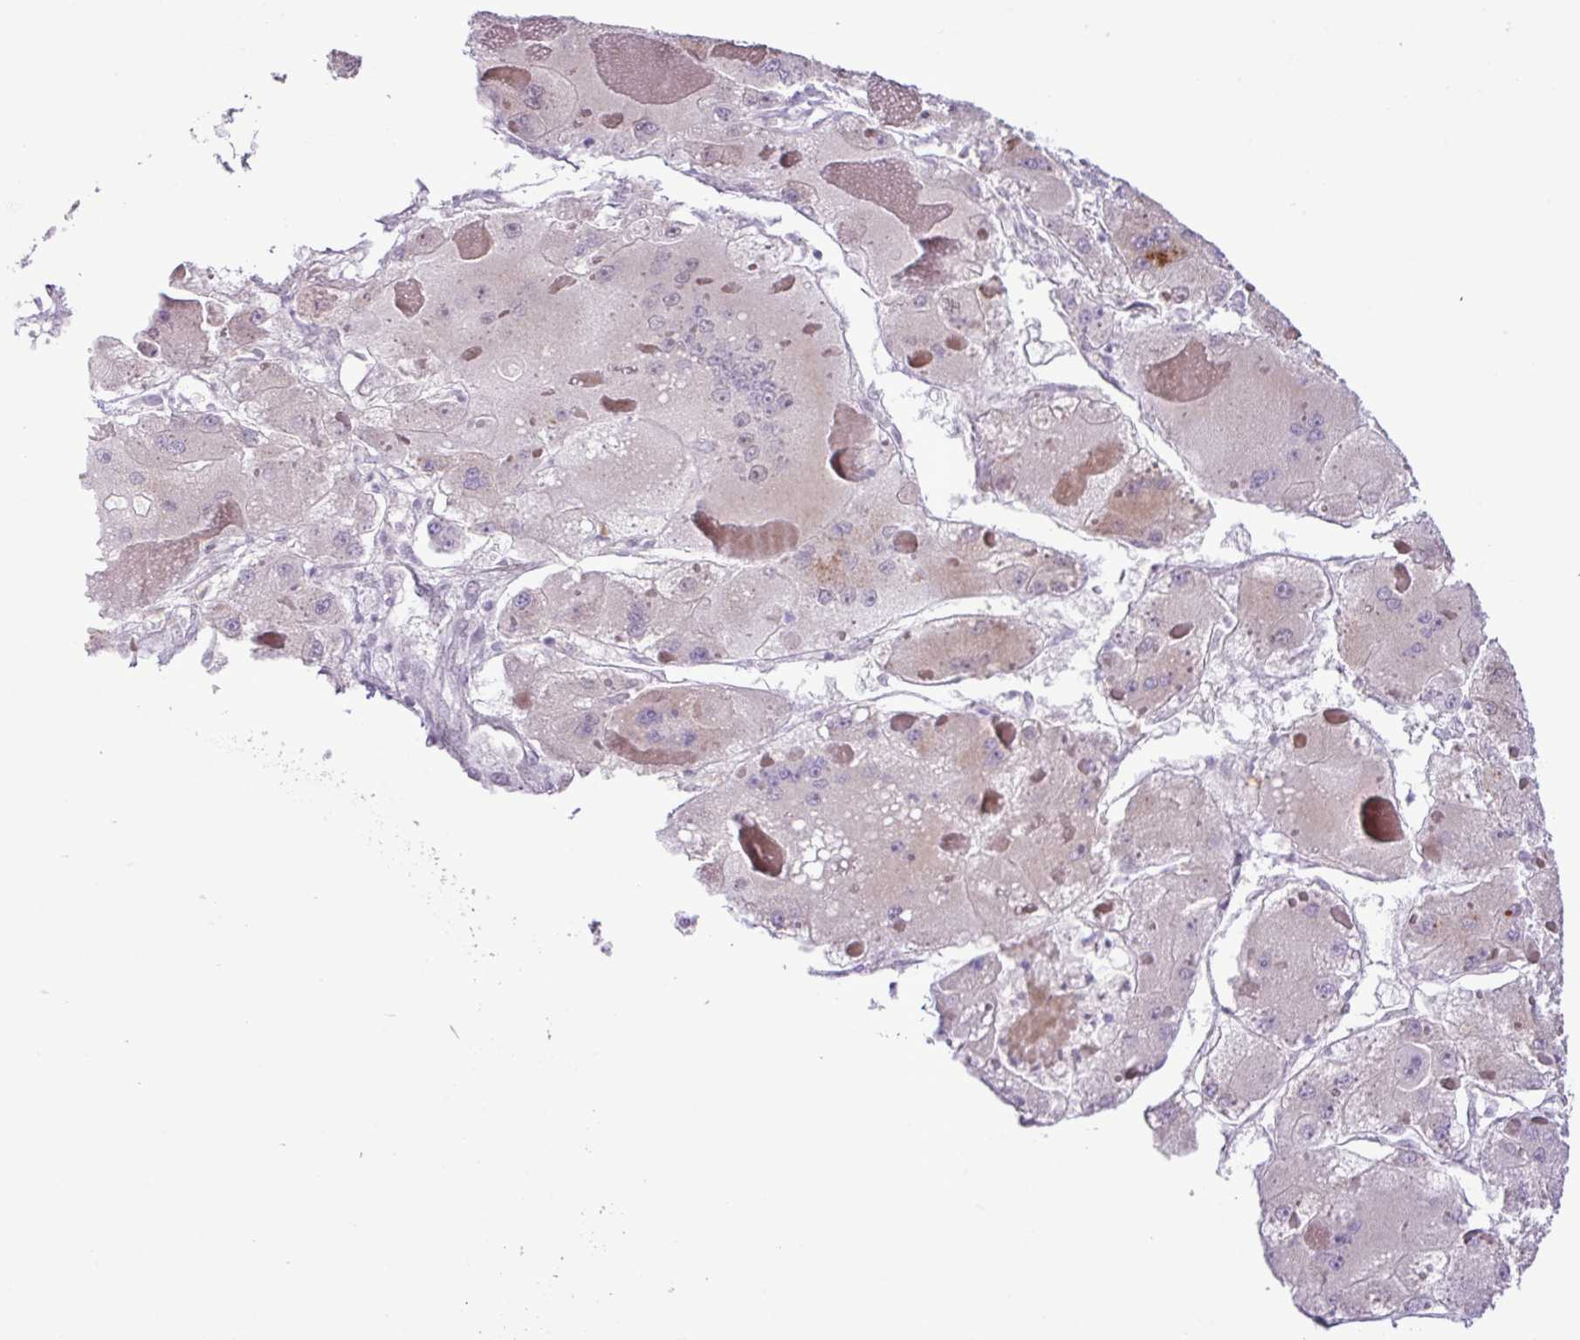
{"staining": {"intensity": "negative", "quantity": "none", "location": "none"}, "tissue": "liver cancer", "cell_type": "Tumor cells", "image_type": "cancer", "snomed": [{"axis": "morphology", "description": "Carcinoma, Hepatocellular, NOS"}, {"axis": "topography", "description": "Liver"}], "caption": "Histopathology image shows no protein staining in tumor cells of liver hepatocellular carcinoma tissue. (DAB immunohistochemistry (IHC) visualized using brightfield microscopy, high magnification).", "gene": "YLPM1", "patient": {"sex": "female", "age": 73}}